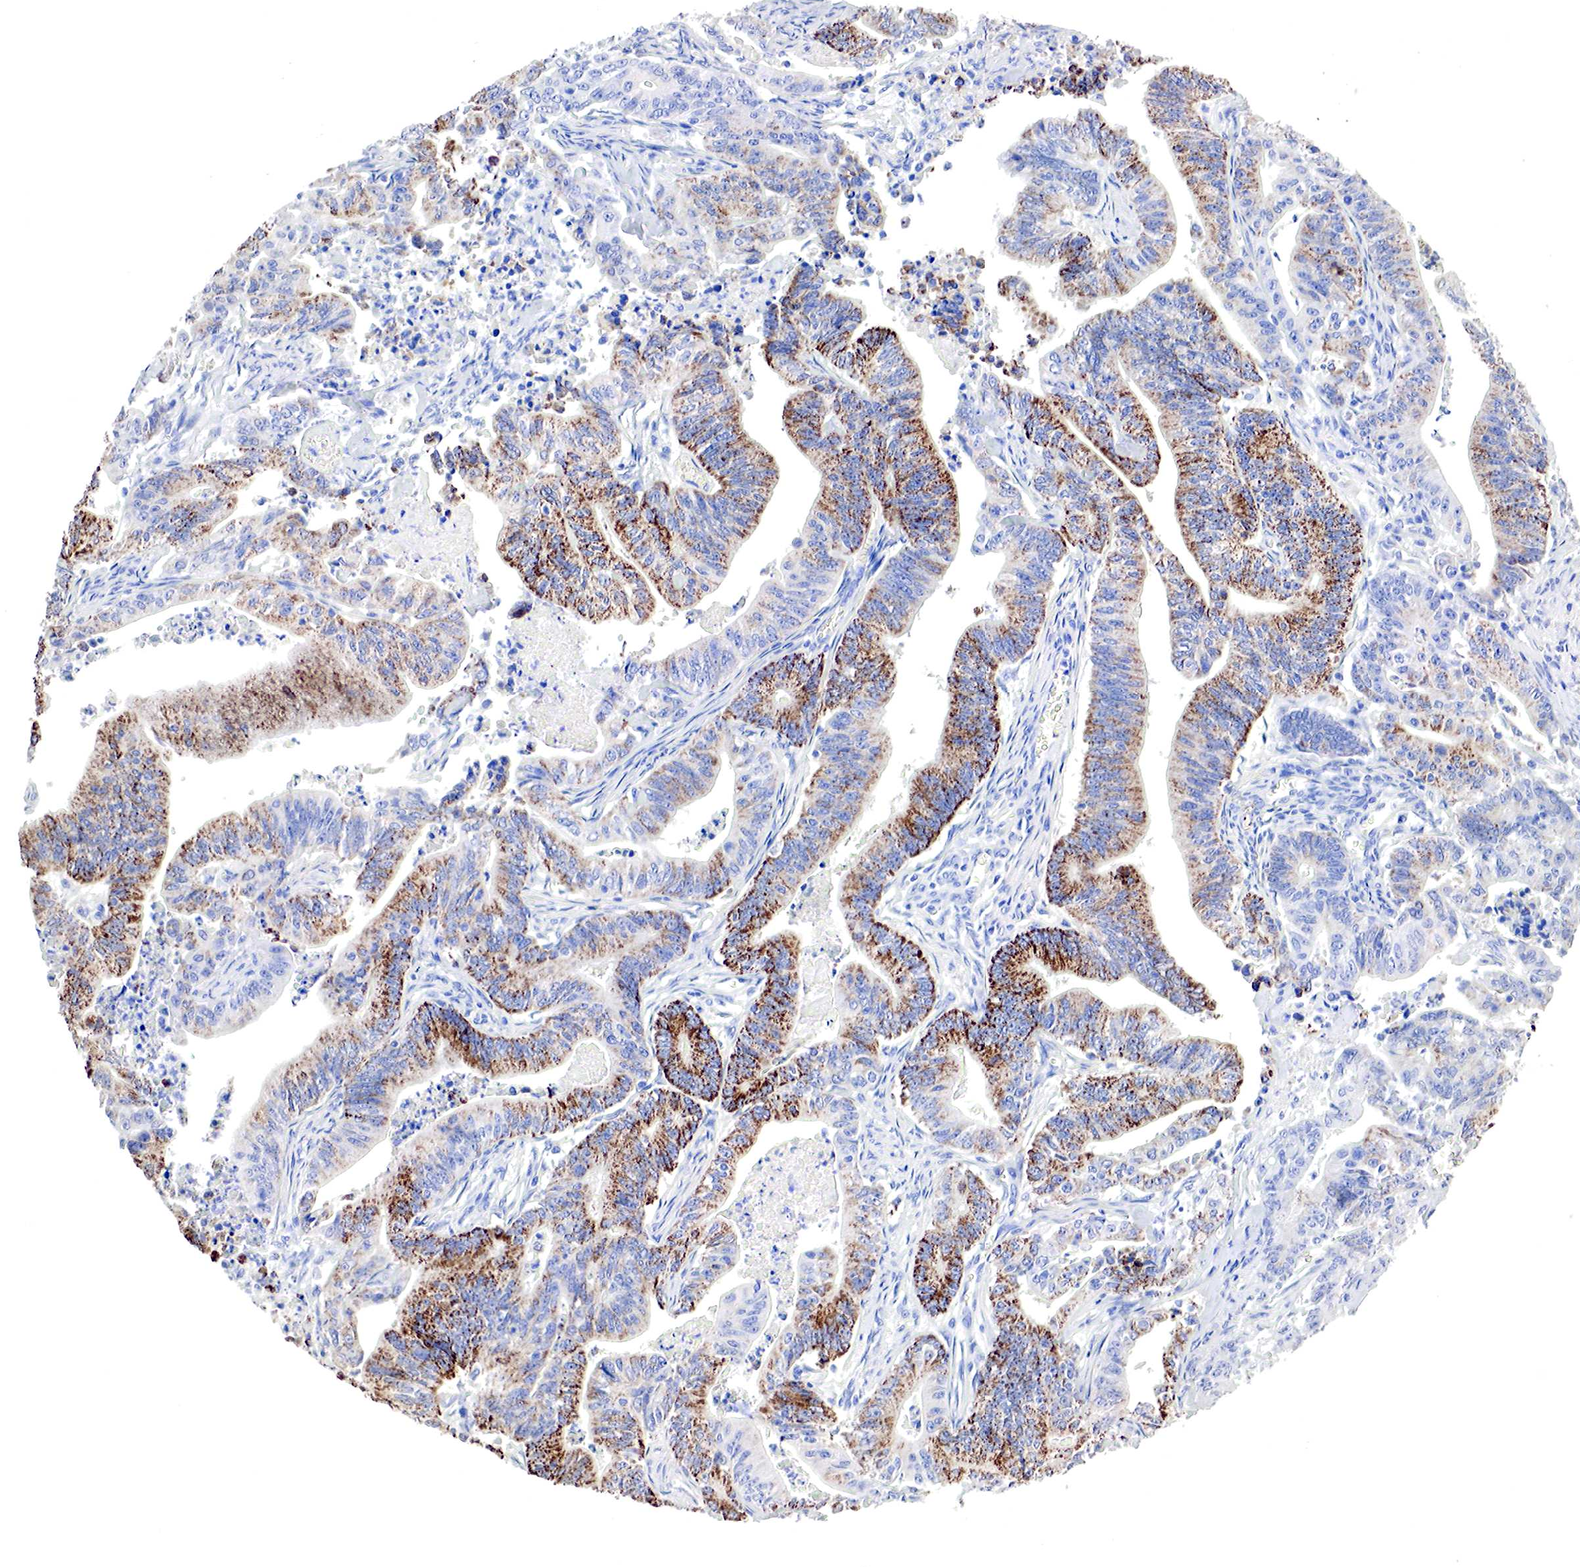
{"staining": {"intensity": "strong", "quantity": "25%-75%", "location": "cytoplasmic/membranous"}, "tissue": "stomach cancer", "cell_type": "Tumor cells", "image_type": "cancer", "snomed": [{"axis": "morphology", "description": "Adenocarcinoma, NOS"}, {"axis": "topography", "description": "Stomach, lower"}], "caption": "Human stomach cancer stained for a protein (brown) demonstrates strong cytoplasmic/membranous positive positivity in approximately 25%-75% of tumor cells.", "gene": "OTC", "patient": {"sex": "female", "age": 86}}